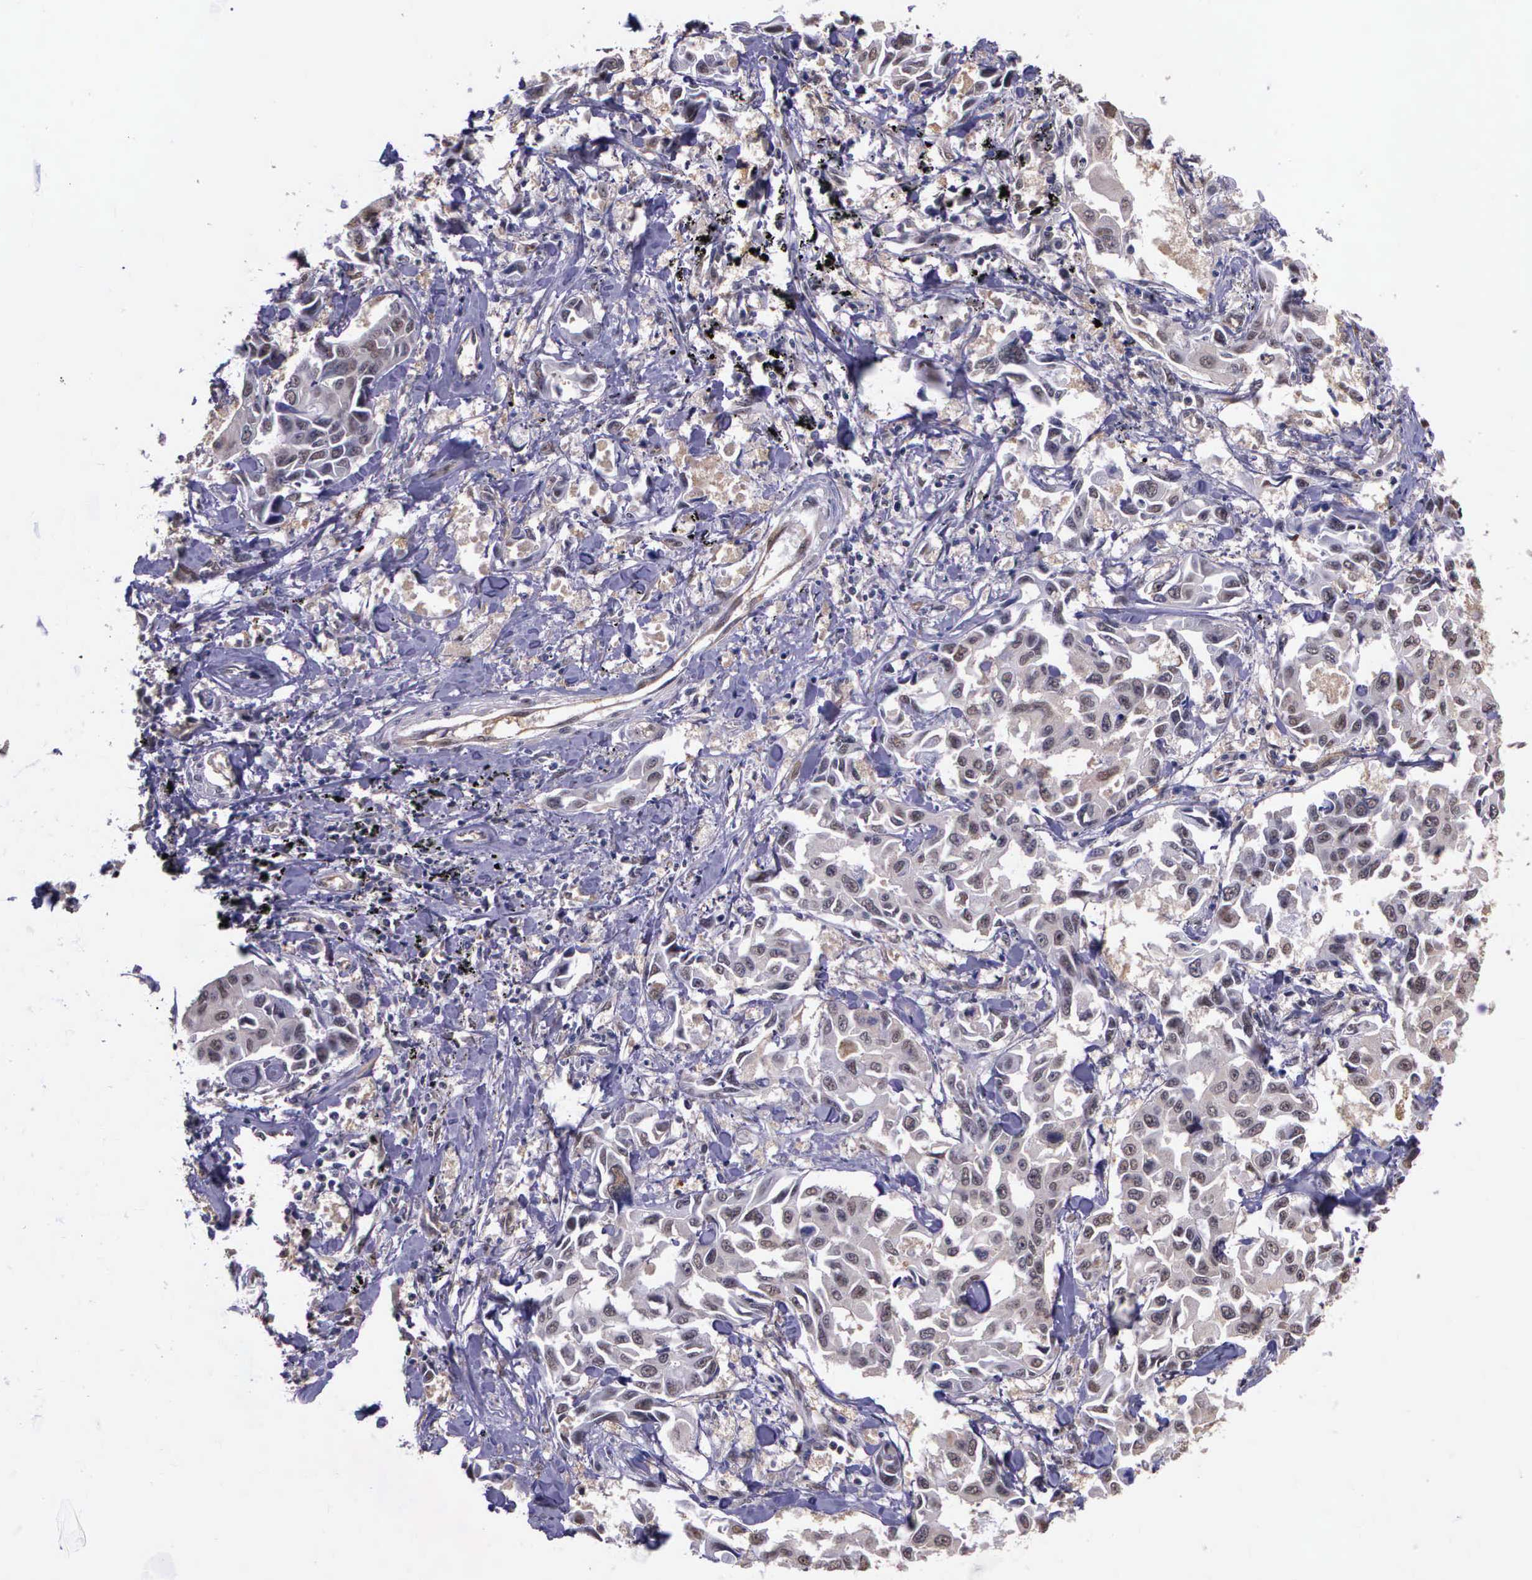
{"staining": {"intensity": "weak", "quantity": "<25%", "location": "cytoplasmic/membranous"}, "tissue": "lung cancer", "cell_type": "Tumor cells", "image_type": "cancer", "snomed": [{"axis": "morphology", "description": "Adenocarcinoma, NOS"}, {"axis": "topography", "description": "Lung"}], "caption": "Image shows no significant protein positivity in tumor cells of lung cancer (adenocarcinoma).", "gene": "PSMC1", "patient": {"sex": "male", "age": 64}}